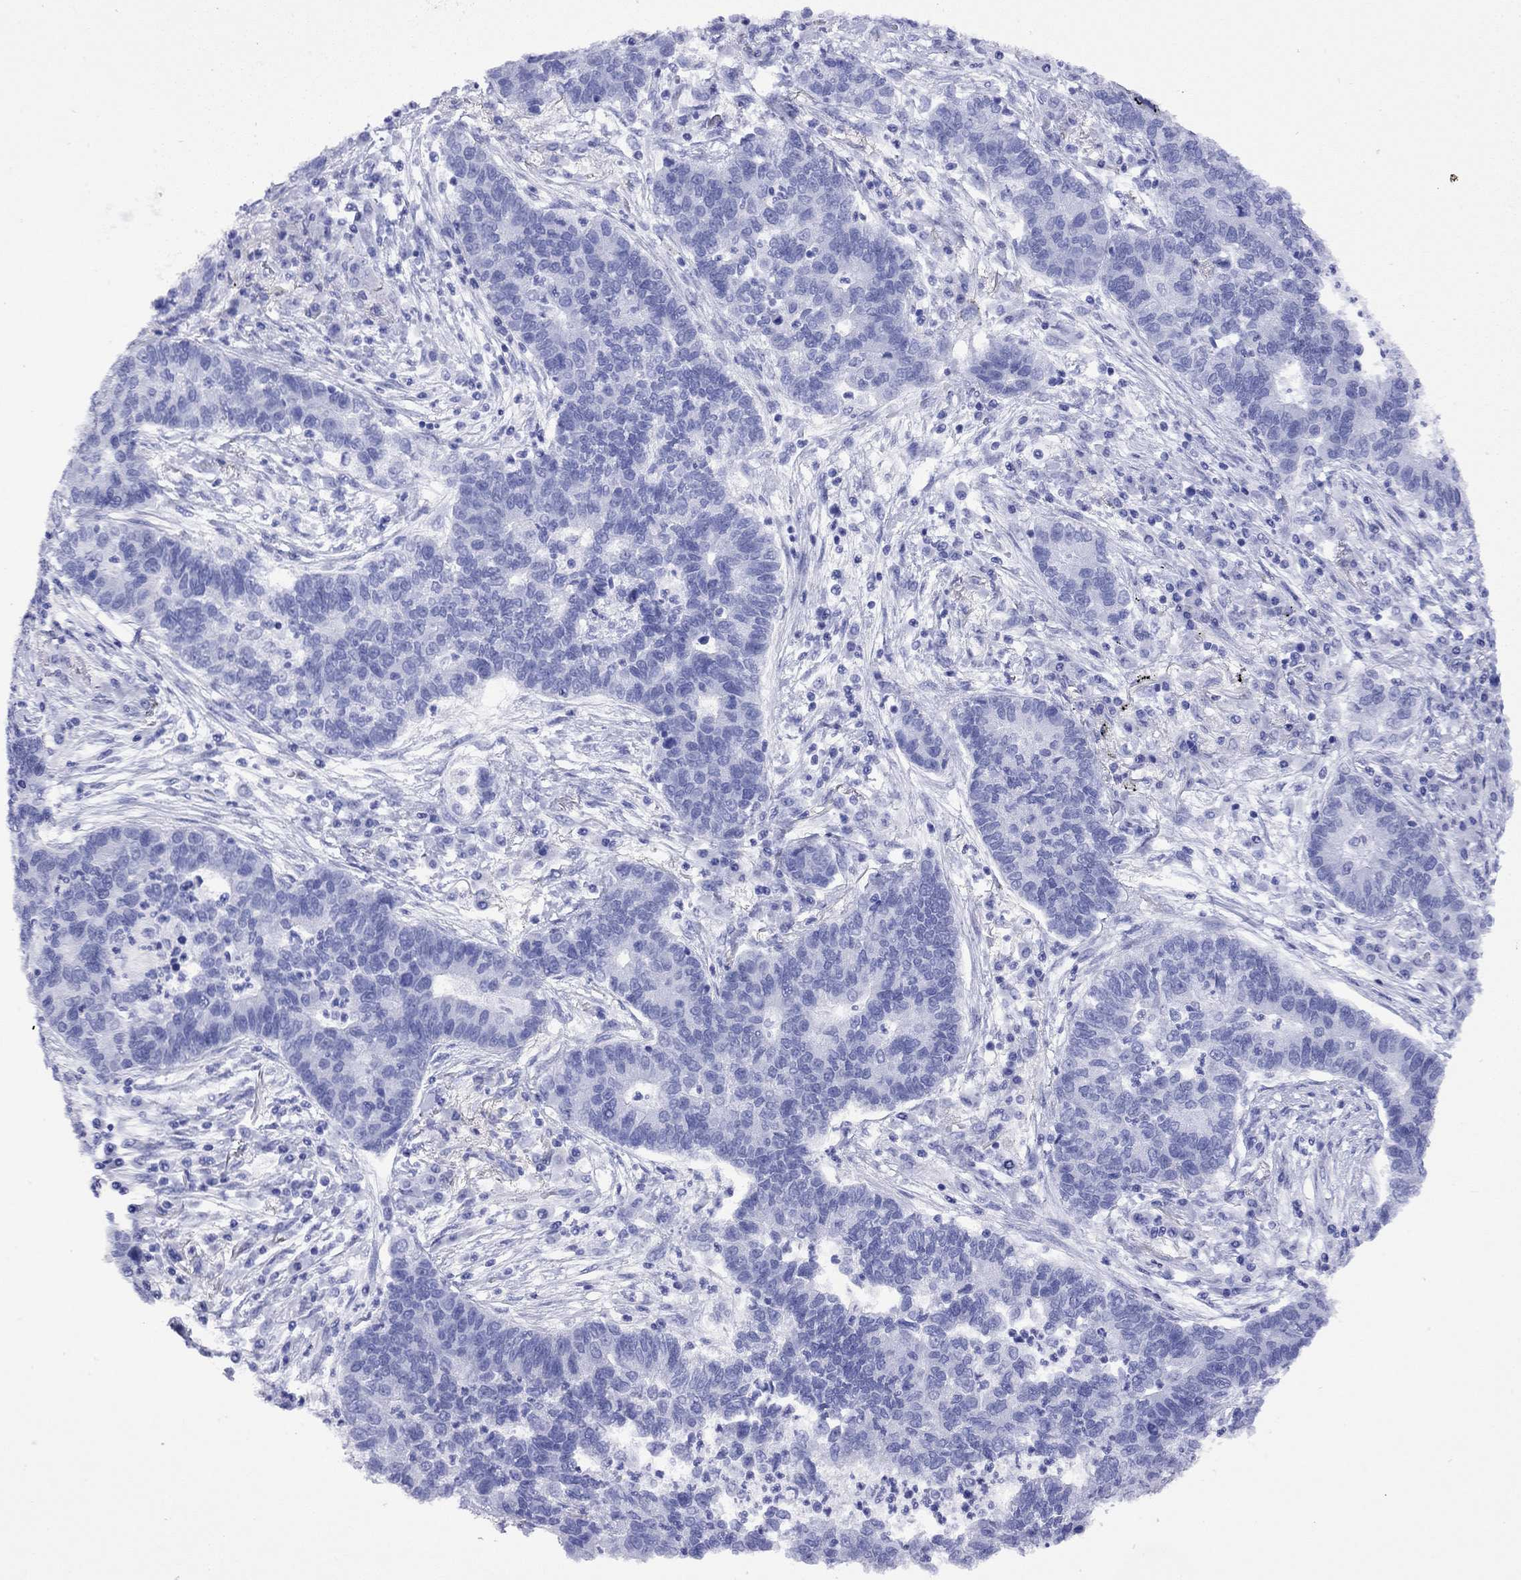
{"staining": {"intensity": "negative", "quantity": "none", "location": "none"}, "tissue": "lung cancer", "cell_type": "Tumor cells", "image_type": "cancer", "snomed": [{"axis": "morphology", "description": "Adenocarcinoma, NOS"}, {"axis": "topography", "description": "Lung"}], "caption": "This is a micrograph of immunohistochemistry (IHC) staining of lung adenocarcinoma, which shows no expression in tumor cells. (Brightfield microscopy of DAB (3,3'-diaminobenzidine) immunohistochemistry at high magnification).", "gene": "FIGLA", "patient": {"sex": "female", "age": 57}}